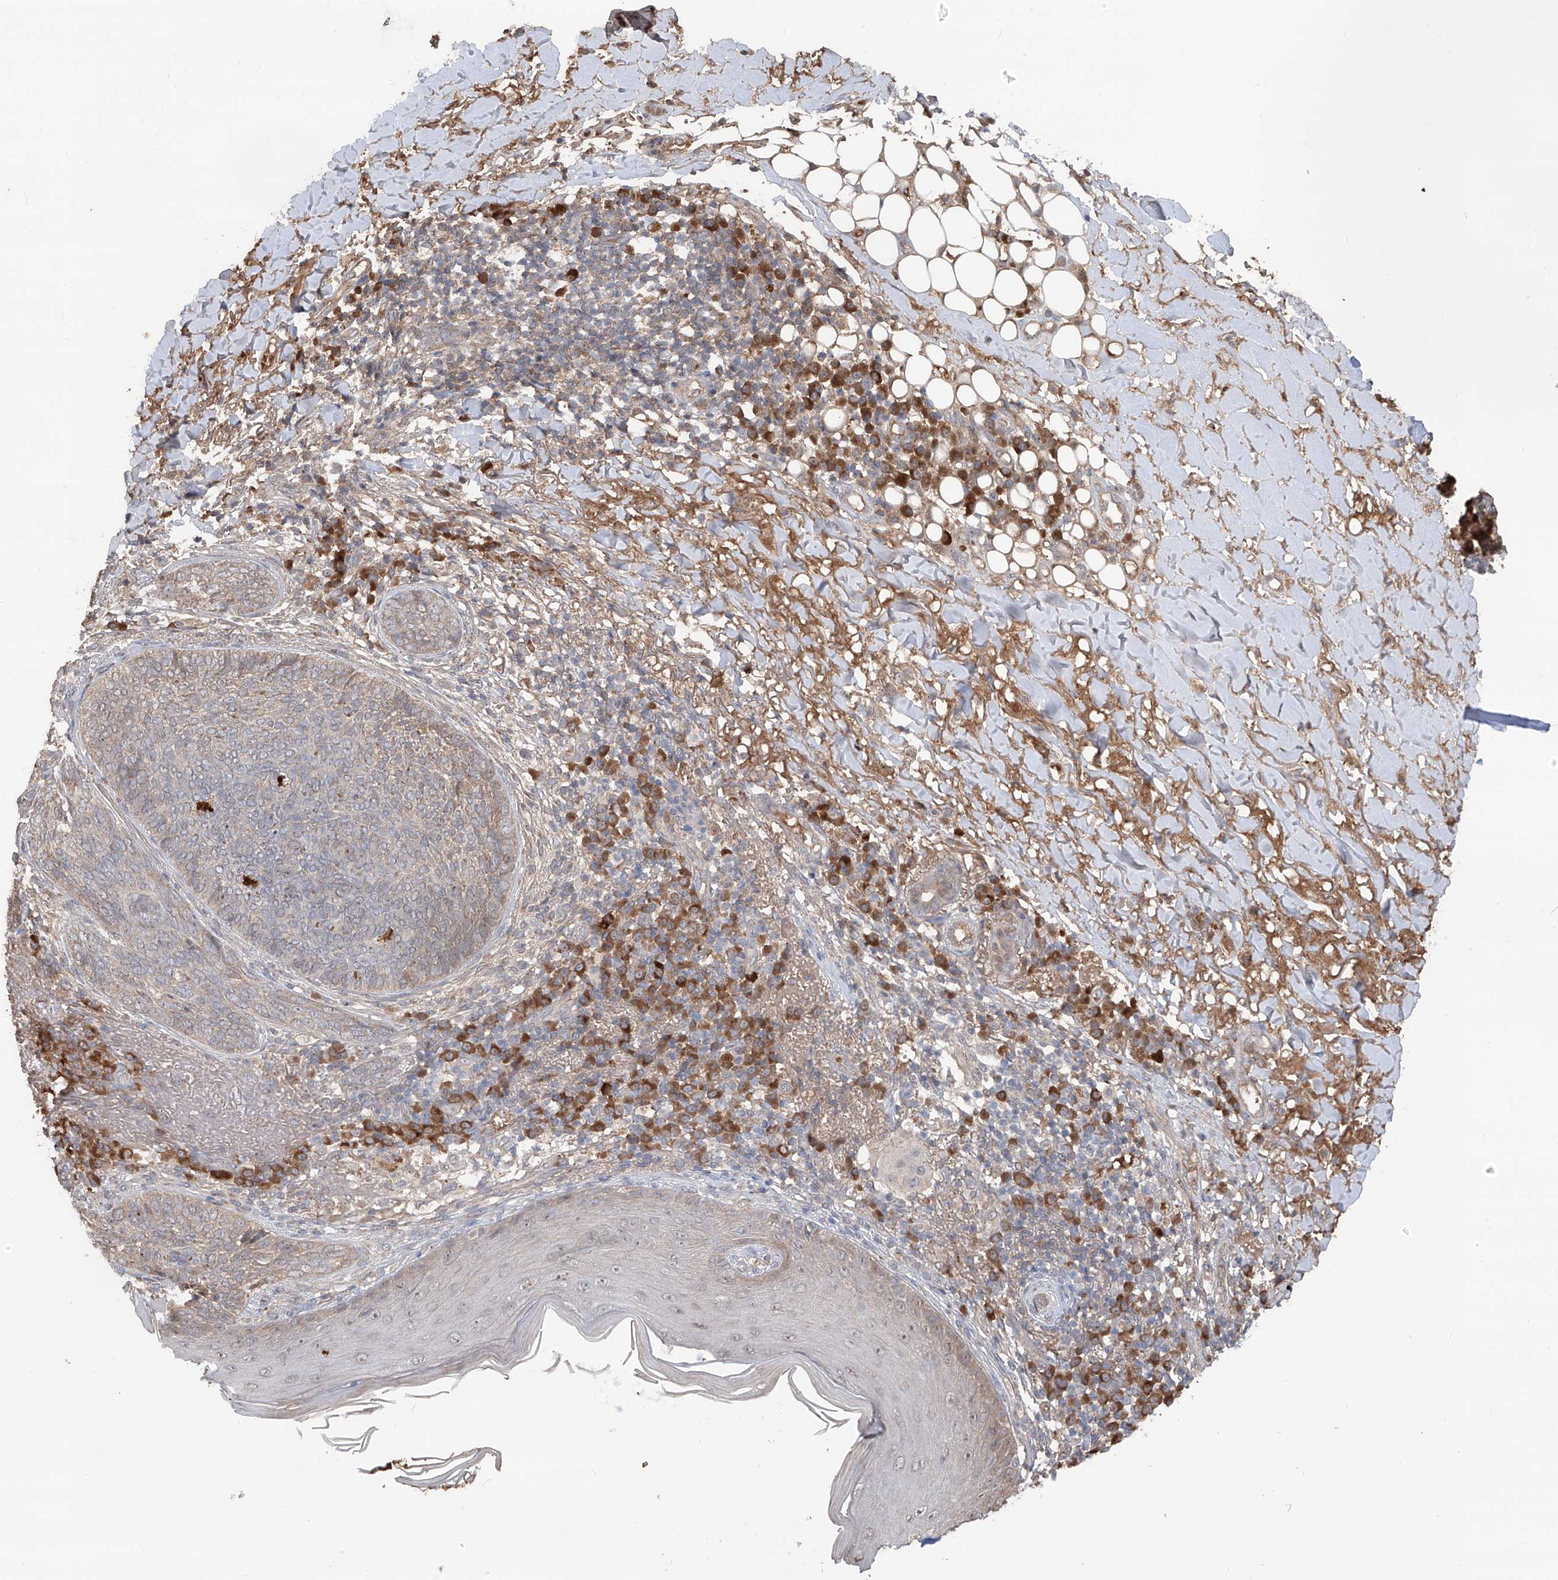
{"staining": {"intensity": "weak", "quantity": "<25%", "location": "cytoplasmic/membranous"}, "tissue": "skin cancer", "cell_type": "Tumor cells", "image_type": "cancer", "snomed": [{"axis": "morphology", "description": "Basal cell carcinoma"}, {"axis": "topography", "description": "Skin"}], "caption": "Immunohistochemistry (IHC) image of neoplastic tissue: basal cell carcinoma (skin) stained with DAB (3,3'-diaminobenzidine) reveals no significant protein expression in tumor cells.", "gene": "EDN1", "patient": {"sex": "male", "age": 85}}